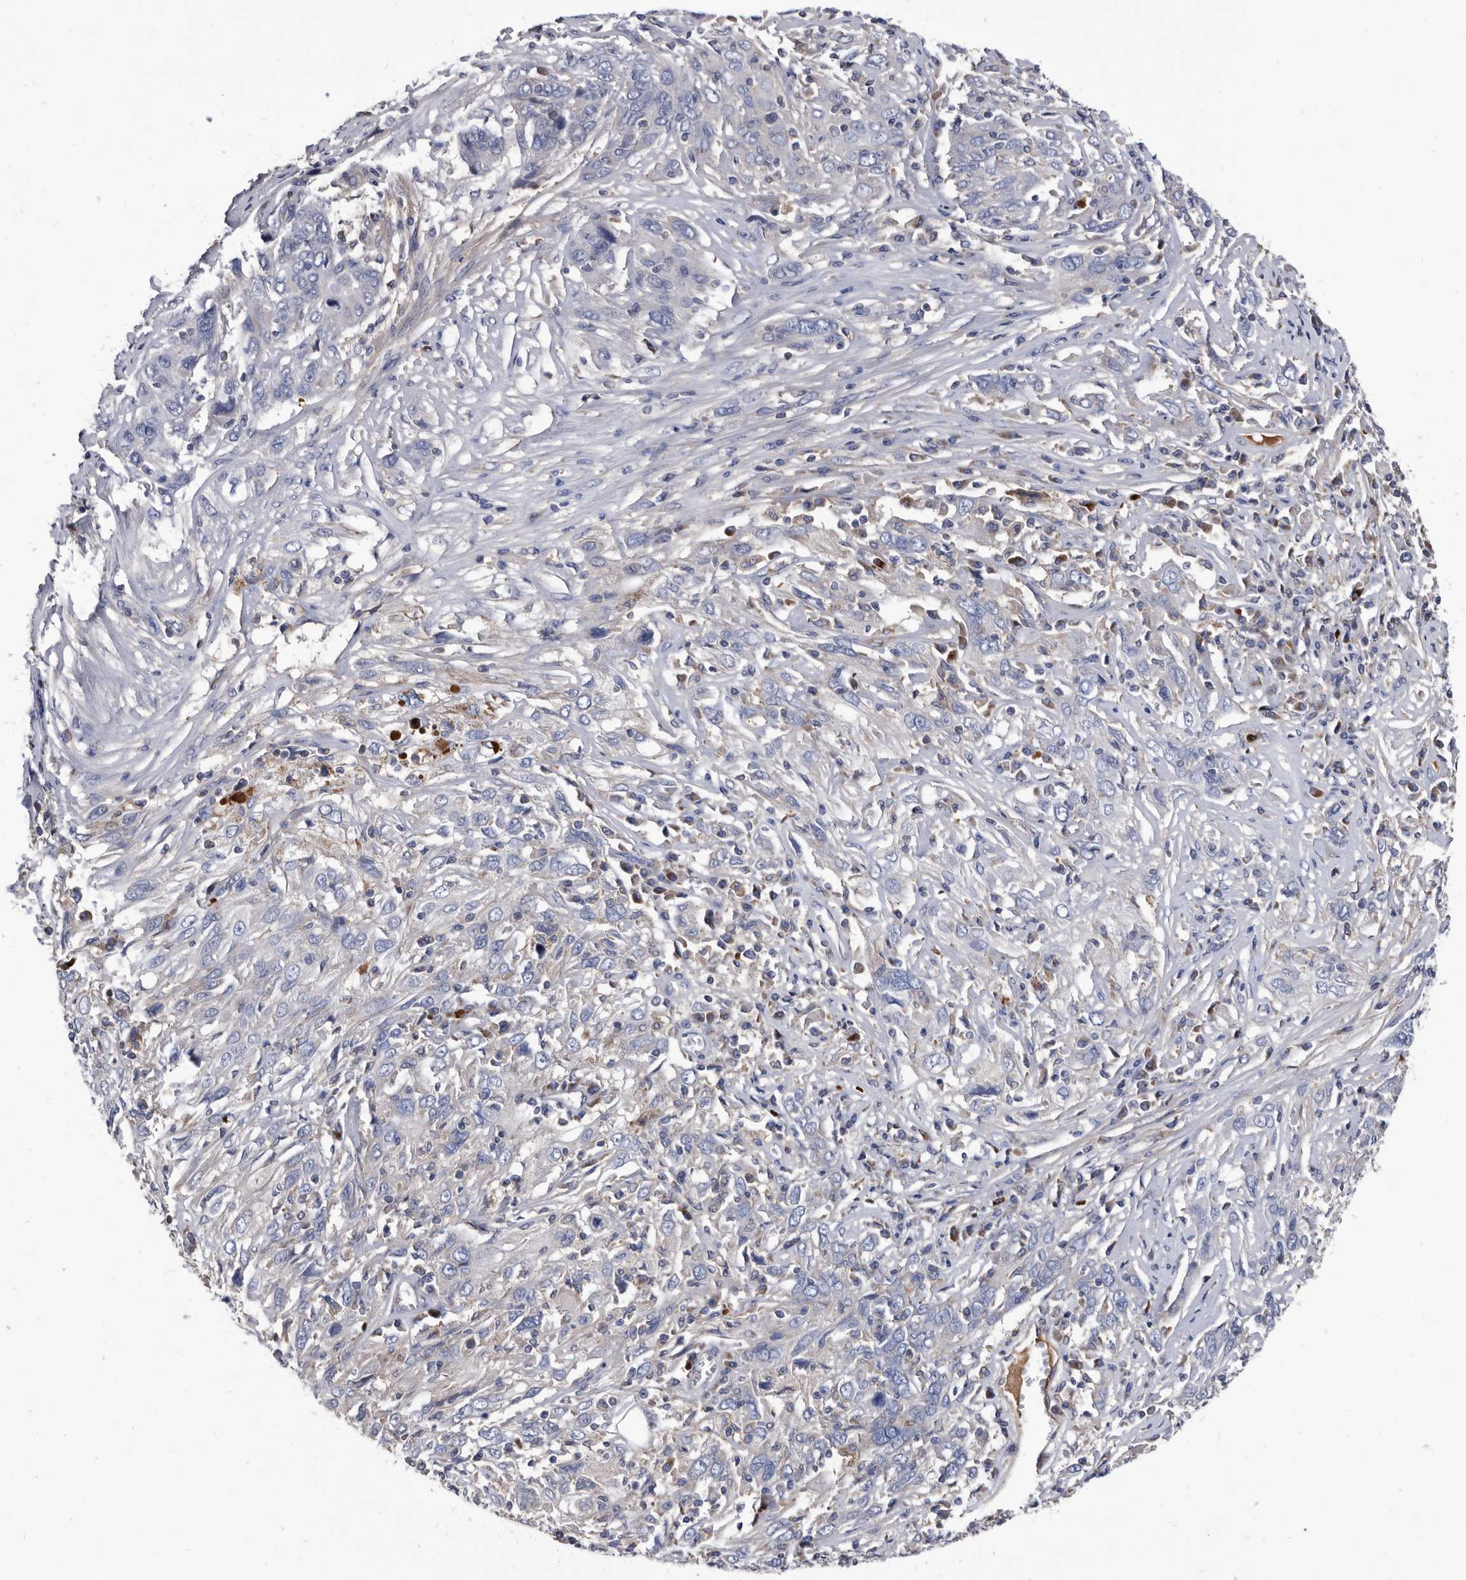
{"staining": {"intensity": "negative", "quantity": "none", "location": "none"}, "tissue": "cervical cancer", "cell_type": "Tumor cells", "image_type": "cancer", "snomed": [{"axis": "morphology", "description": "Squamous cell carcinoma, NOS"}, {"axis": "topography", "description": "Cervix"}], "caption": "High power microscopy micrograph of an immunohistochemistry (IHC) micrograph of cervical cancer, revealing no significant staining in tumor cells.", "gene": "DTNBP1", "patient": {"sex": "female", "age": 46}}